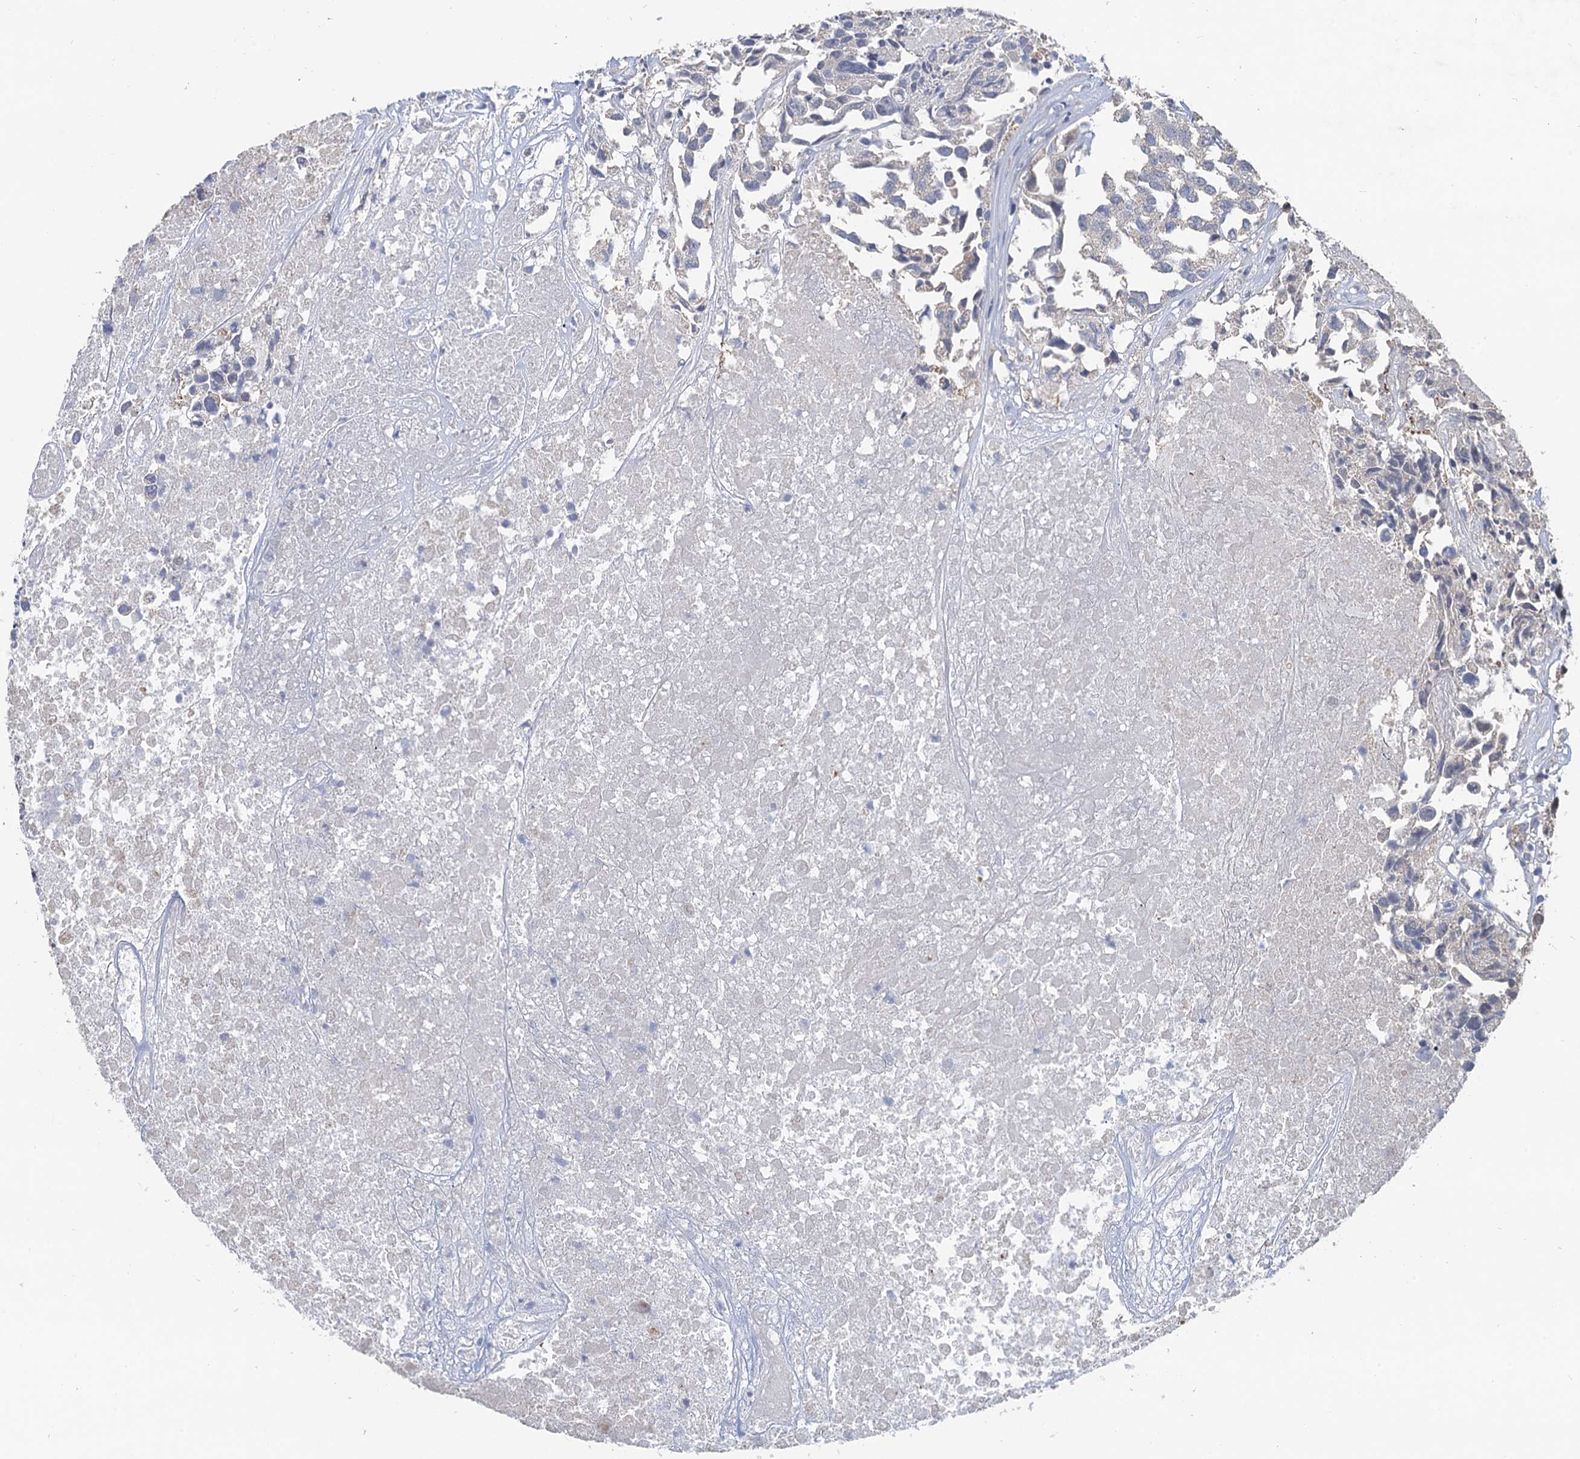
{"staining": {"intensity": "negative", "quantity": "none", "location": "none"}, "tissue": "urothelial cancer", "cell_type": "Tumor cells", "image_type": "cancer", "snomed": [{"axis": "morphology", "description": "Urothelial carcinoma, High grade"}, {"axis": "topography", "description": "Urinary bladder"}], "caption": "Tumor cells are negative for protein expression in human urothelial carcinoma (high-grade).", "gene": "TSEN34", "patient": {"sex": "female", "age": 75}}